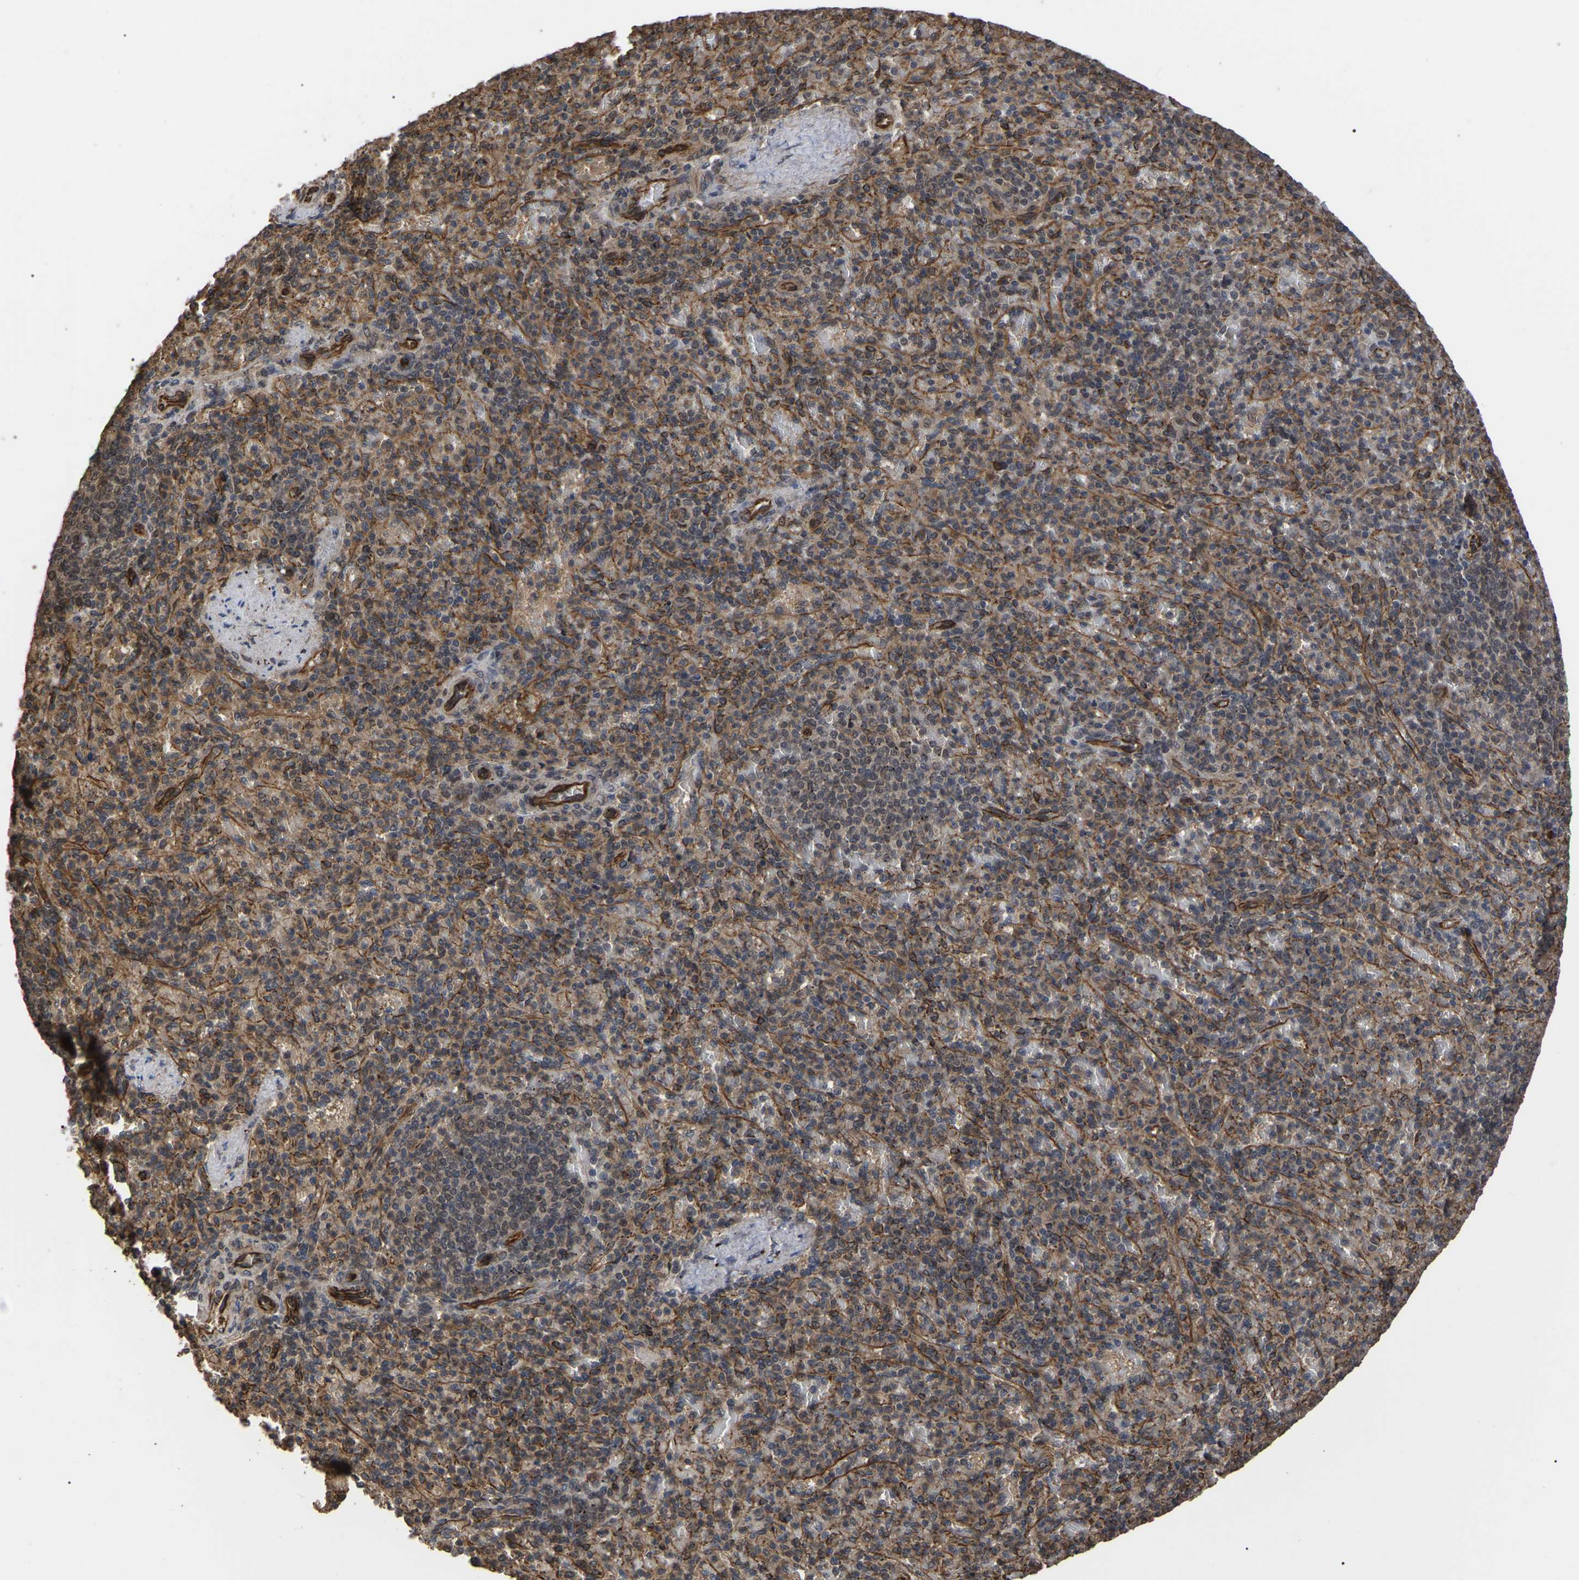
{"staining": {"intensity": "moderate", "quantity": ">75%", "location": "cytoplasmic/membranous"}, "tissue": "spleen", "cell_type": "Cells in red pulp", "image_type": "normal", "snomed": [{"axis": "morphology", "description": "Normal tissue, NOS"}, {"axis": "topography", "description": "Spleen"}], "caption": "IHC photomicrograph of unremarkable spleen: human spleen stained using IHC shows medium levels of moderate protein expression localized specifically in the cytoplasmic/membranous of cells in red pulp, appearing as a cytoplasmic/membranous brown color.", "gene": "FAM161B", "patient": {"sex": "female", "age": 74}}